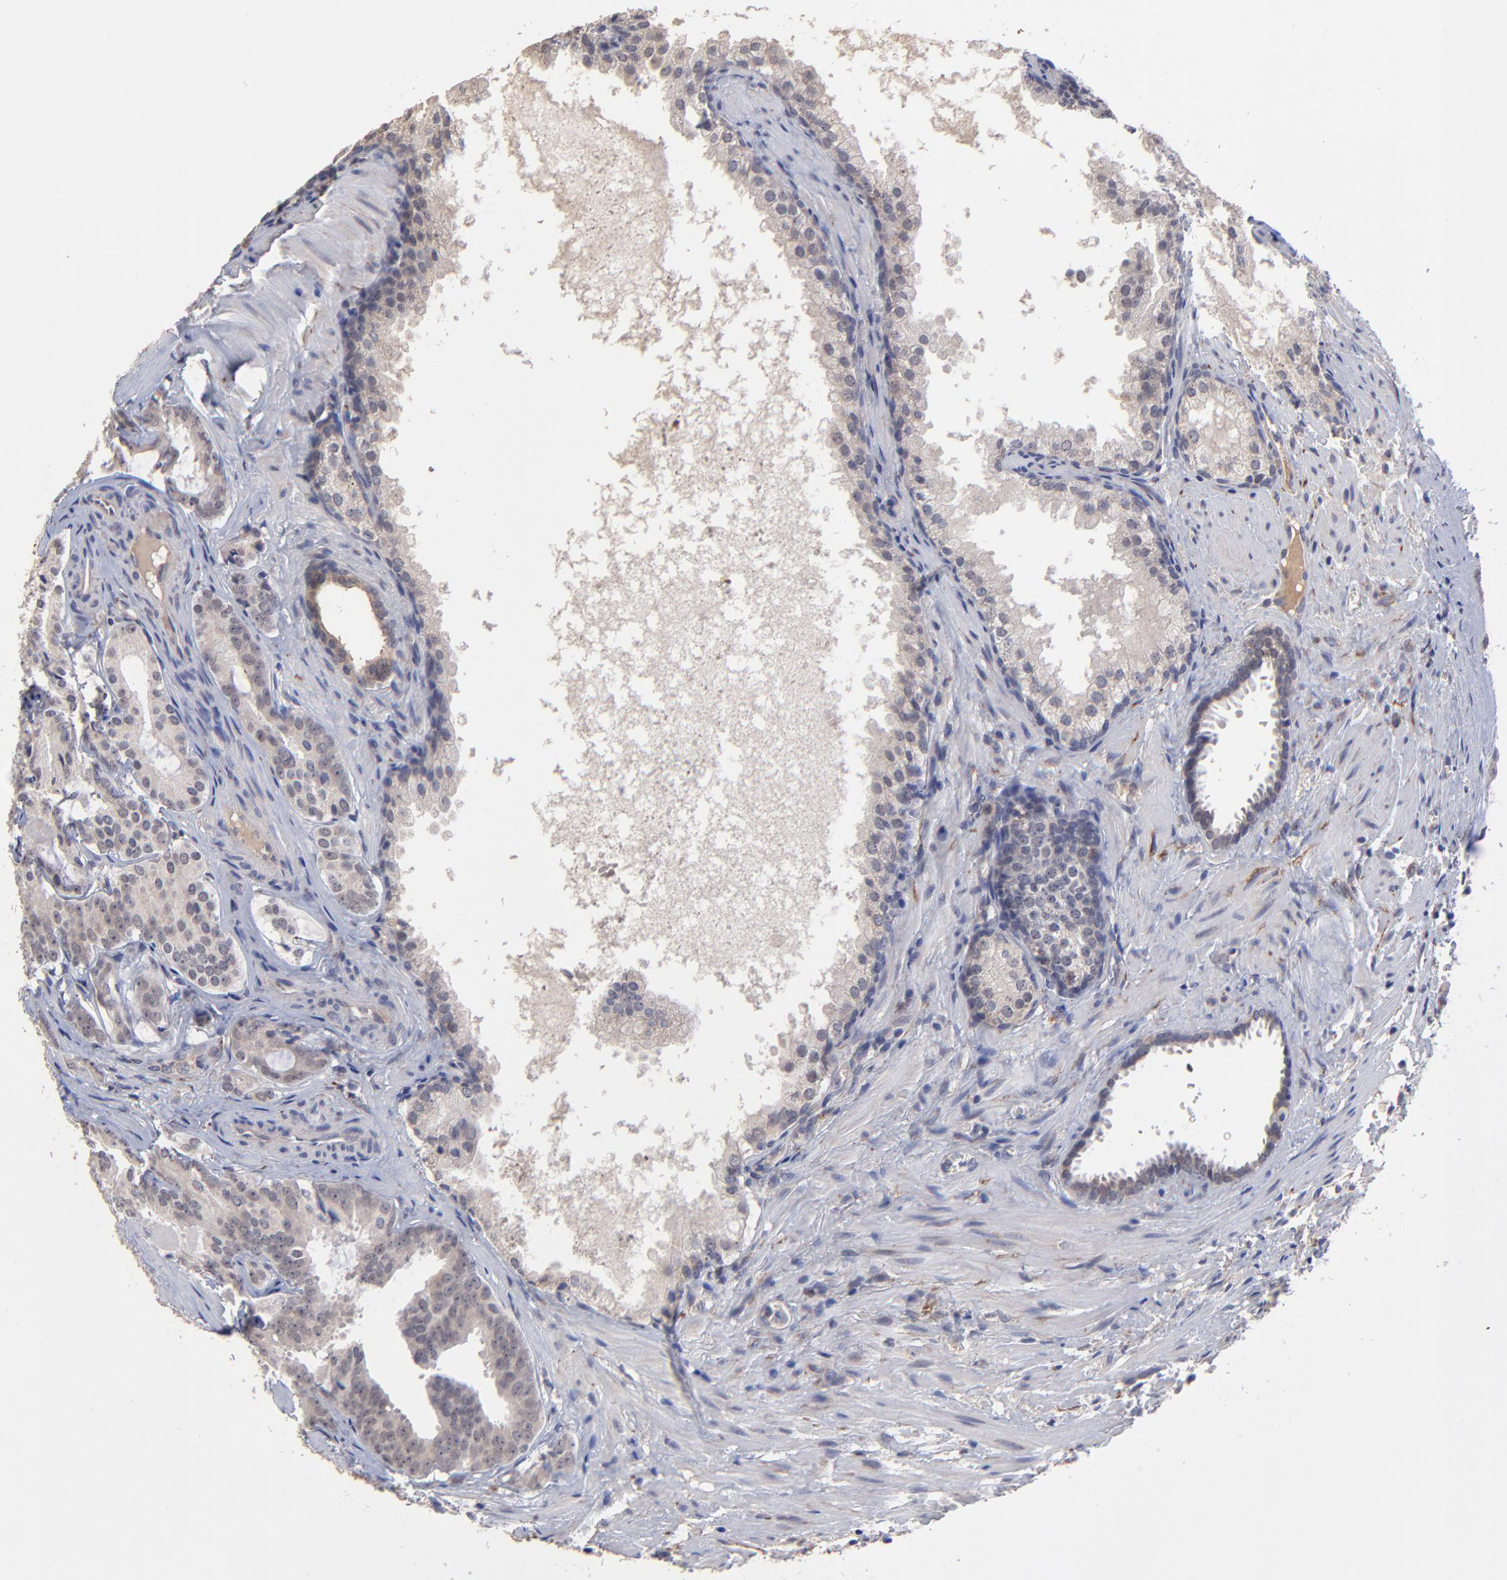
{"staining": {"intensity": "weak", "quantity": ">75%", "location": "cytoplasmic/membranous"}, "tissue": "prostate cancer", "cell_type": "Tumor cells", "image_type": "cancer", "snomed": [{"axis": "morphology", "description": "Adenocarcinoma, Medium grade"}, {"axis": "topography", "description": "Prostate"}], "caption": "Prostate cancer (medium-grade adenocarcinoma) was stained to show a protein in brown. There is low levels of weak cytoplasmic/membranous positivity in about >75% of tumor cells.", "gene": "CHL1", "patient": {"sex": "male", "age": 64}}